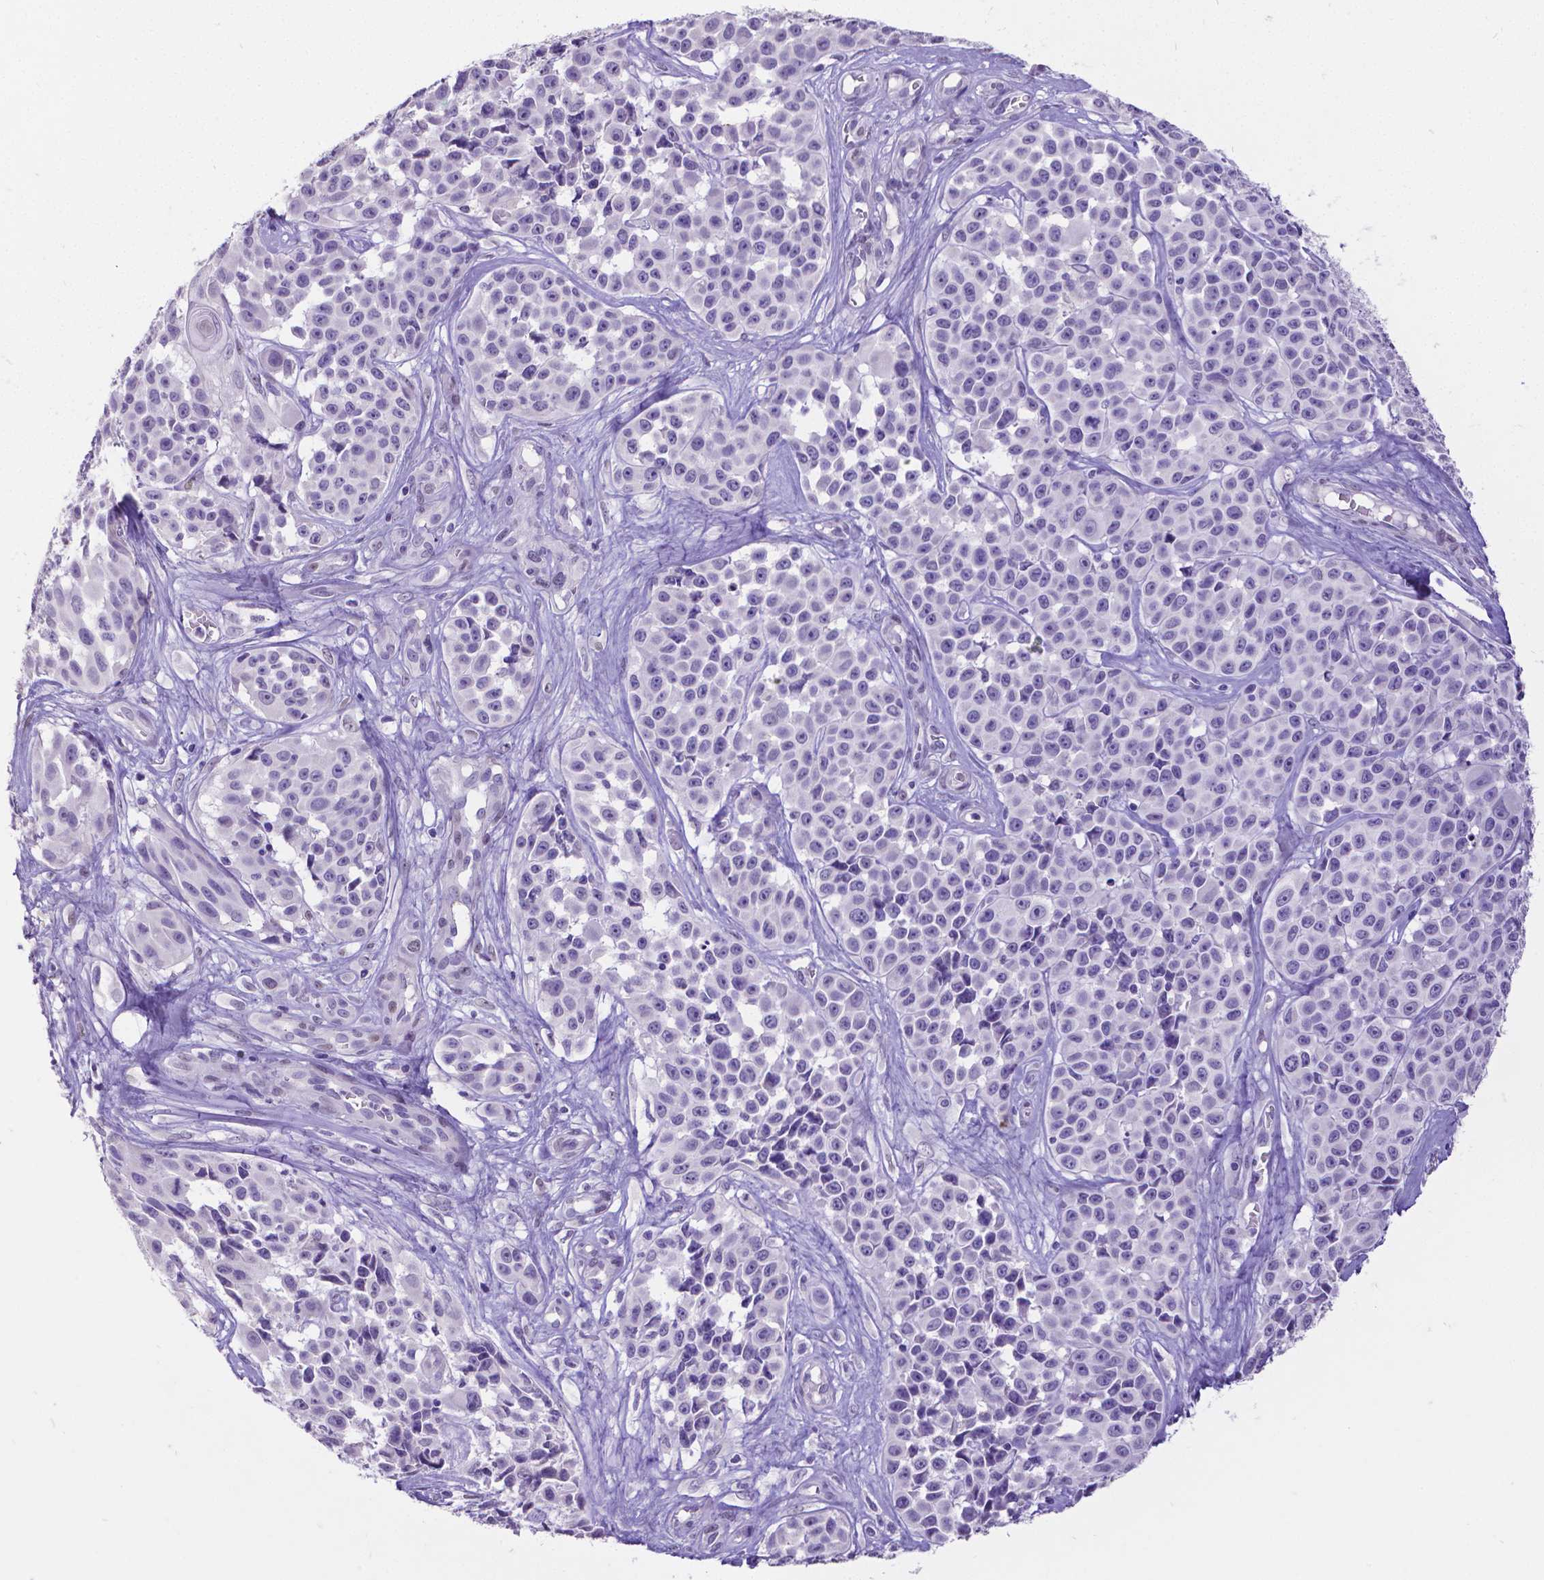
{"staining": {"intensity": "negative", "quantity": "none", "location": "none"}, "tissue": "melanoma", "cell_type": "Tumor cells", "image_type": "cancer", "snomed": [{"axis": "morphology", "description": "Malignant melanoma, NOS"}, {"axis": "topography", "description": "Skin"}], "caption": "A high-resolution image shows immunohistochemistry staining of melanoma, which shows no significant expression in tumor cells.", "gene": "SATB2", "patient": {"sex": "female", "age": 88}}